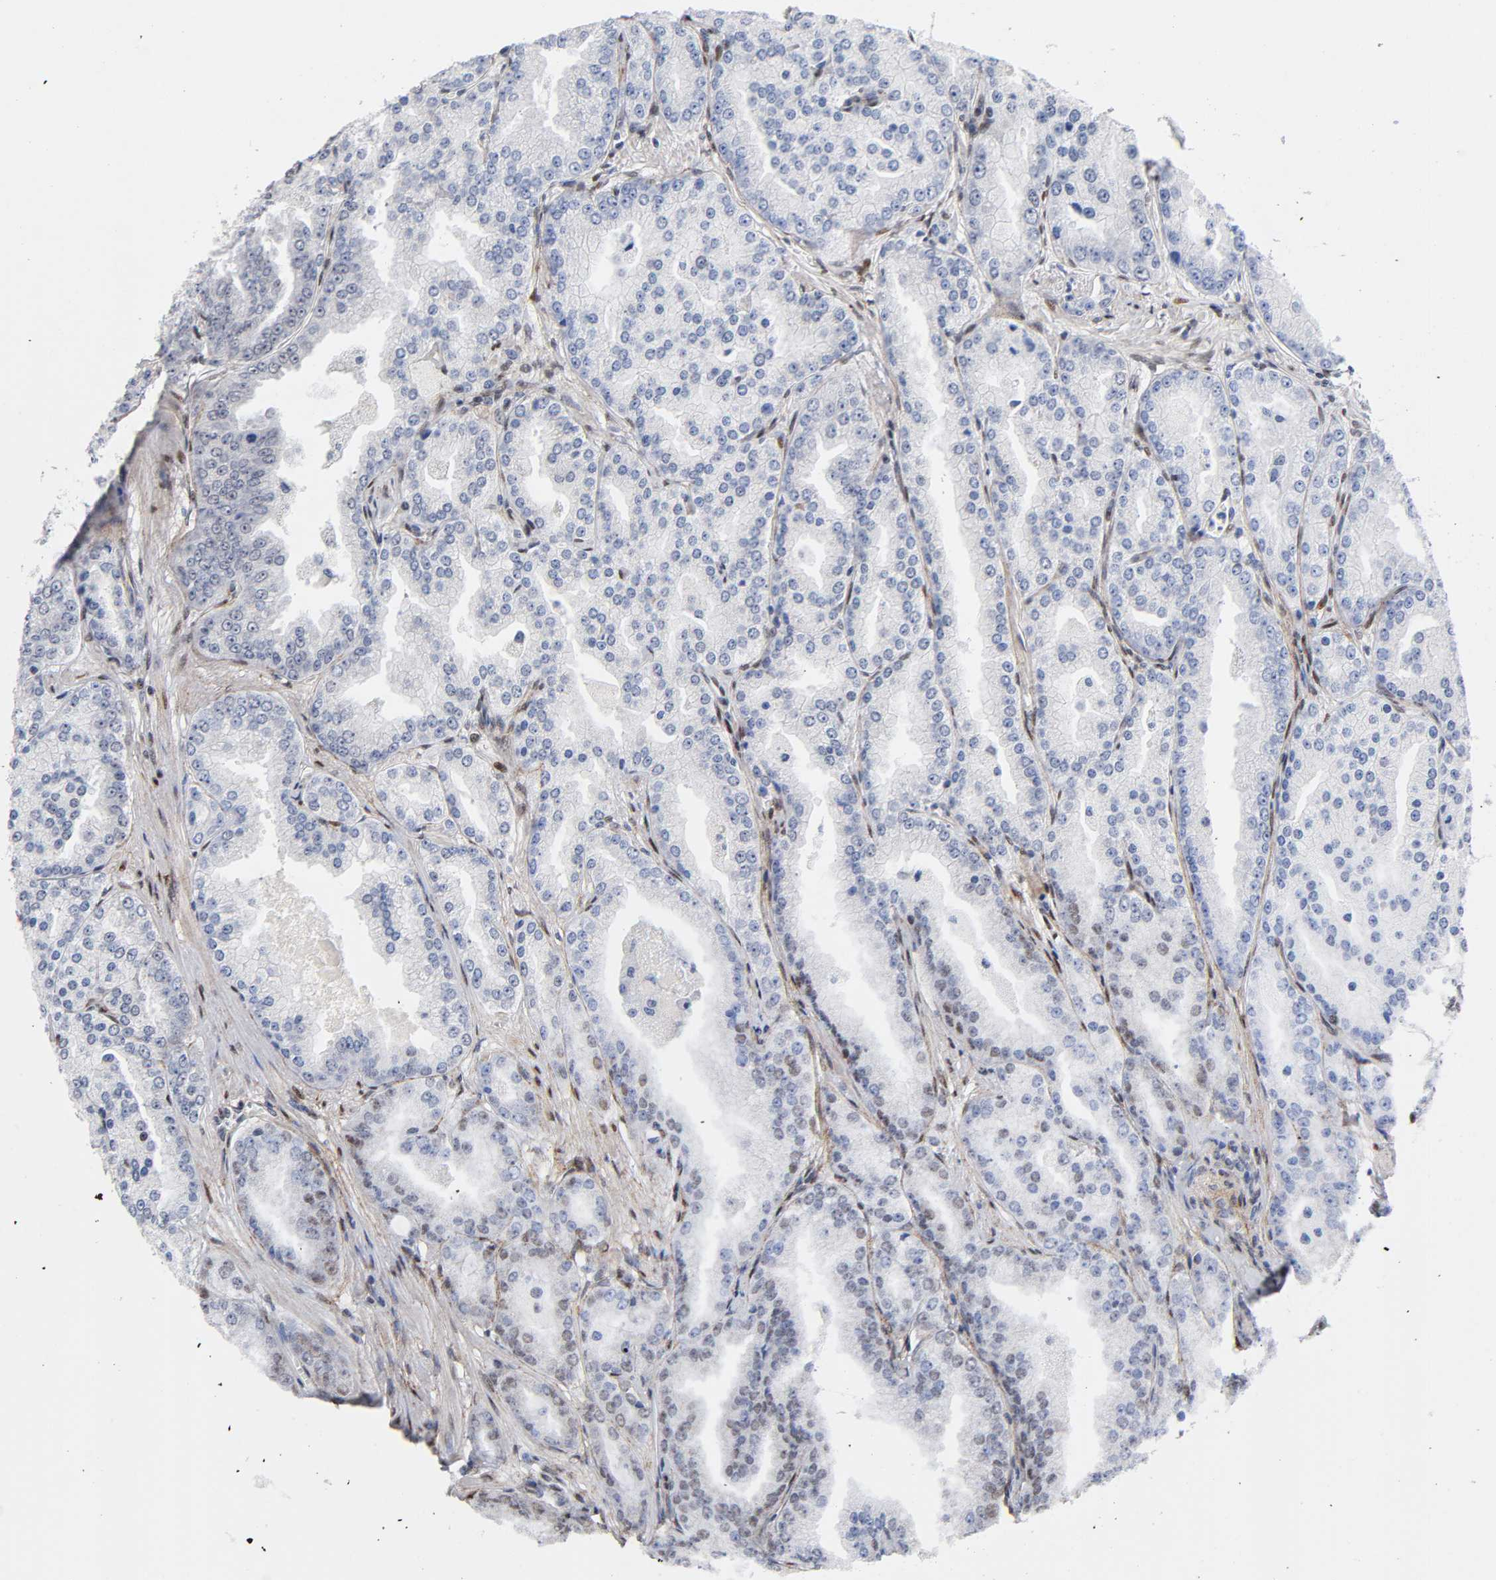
{"staining": {"intensity": "negative", "quantity": "none", "location": "none"}, "tissue": "prostate cancer", "cell_type": "Tumor cells", "image_type": "cancer", "snomed": [{"axis": "morphology", "description": "Adenocarcinoma, High grade"}, {"axis": "topography", "description": "Prostate"}], "caption": "This histopathology image is of prostate cancer stained with immunohistochemistry to label a protein in brown with the nuclei are counter-stained blue. There is no expression in tumor cells.", "gene": "STK38", "patient": {"sex": "male", "age": 61}}